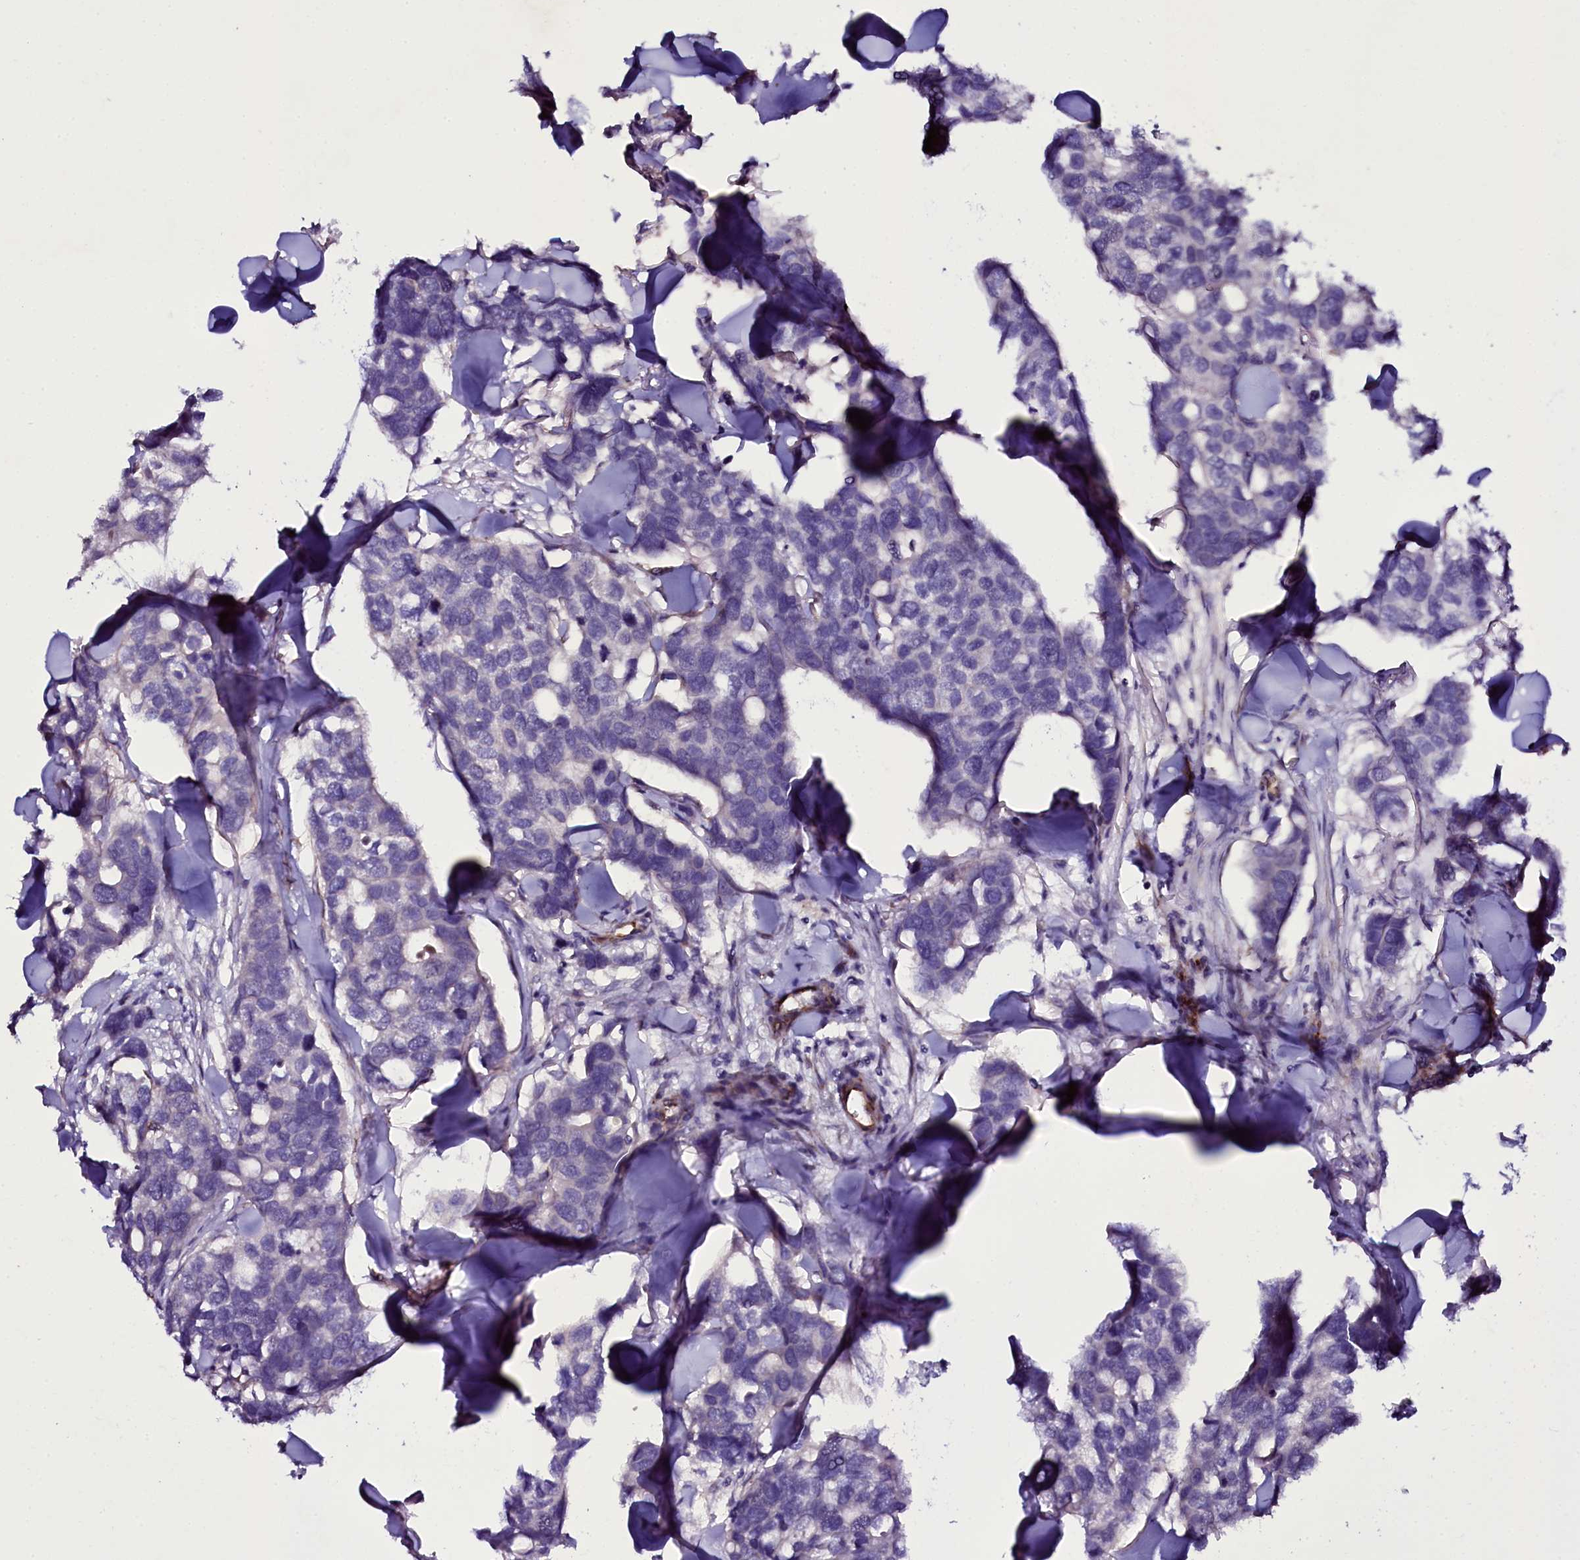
{"staining": {"intensity": "negative", "quantity": "none", "location": "none"}, "tissue": "breast cancer", "cell_type": "Tumor cells", "image_type": "cancer", "snomed": [{"axis": "morphology", "description": "Duct carcinoma"}, {"axis": "topography", "description": "Breast"}], "caption": "High power microscopy image of an IHC photomicrograph of breast cancer, revealing no significant positivity in tumor cells.", "gene": "MEX3C", "patient": {"sex": "female", "age": 83}}